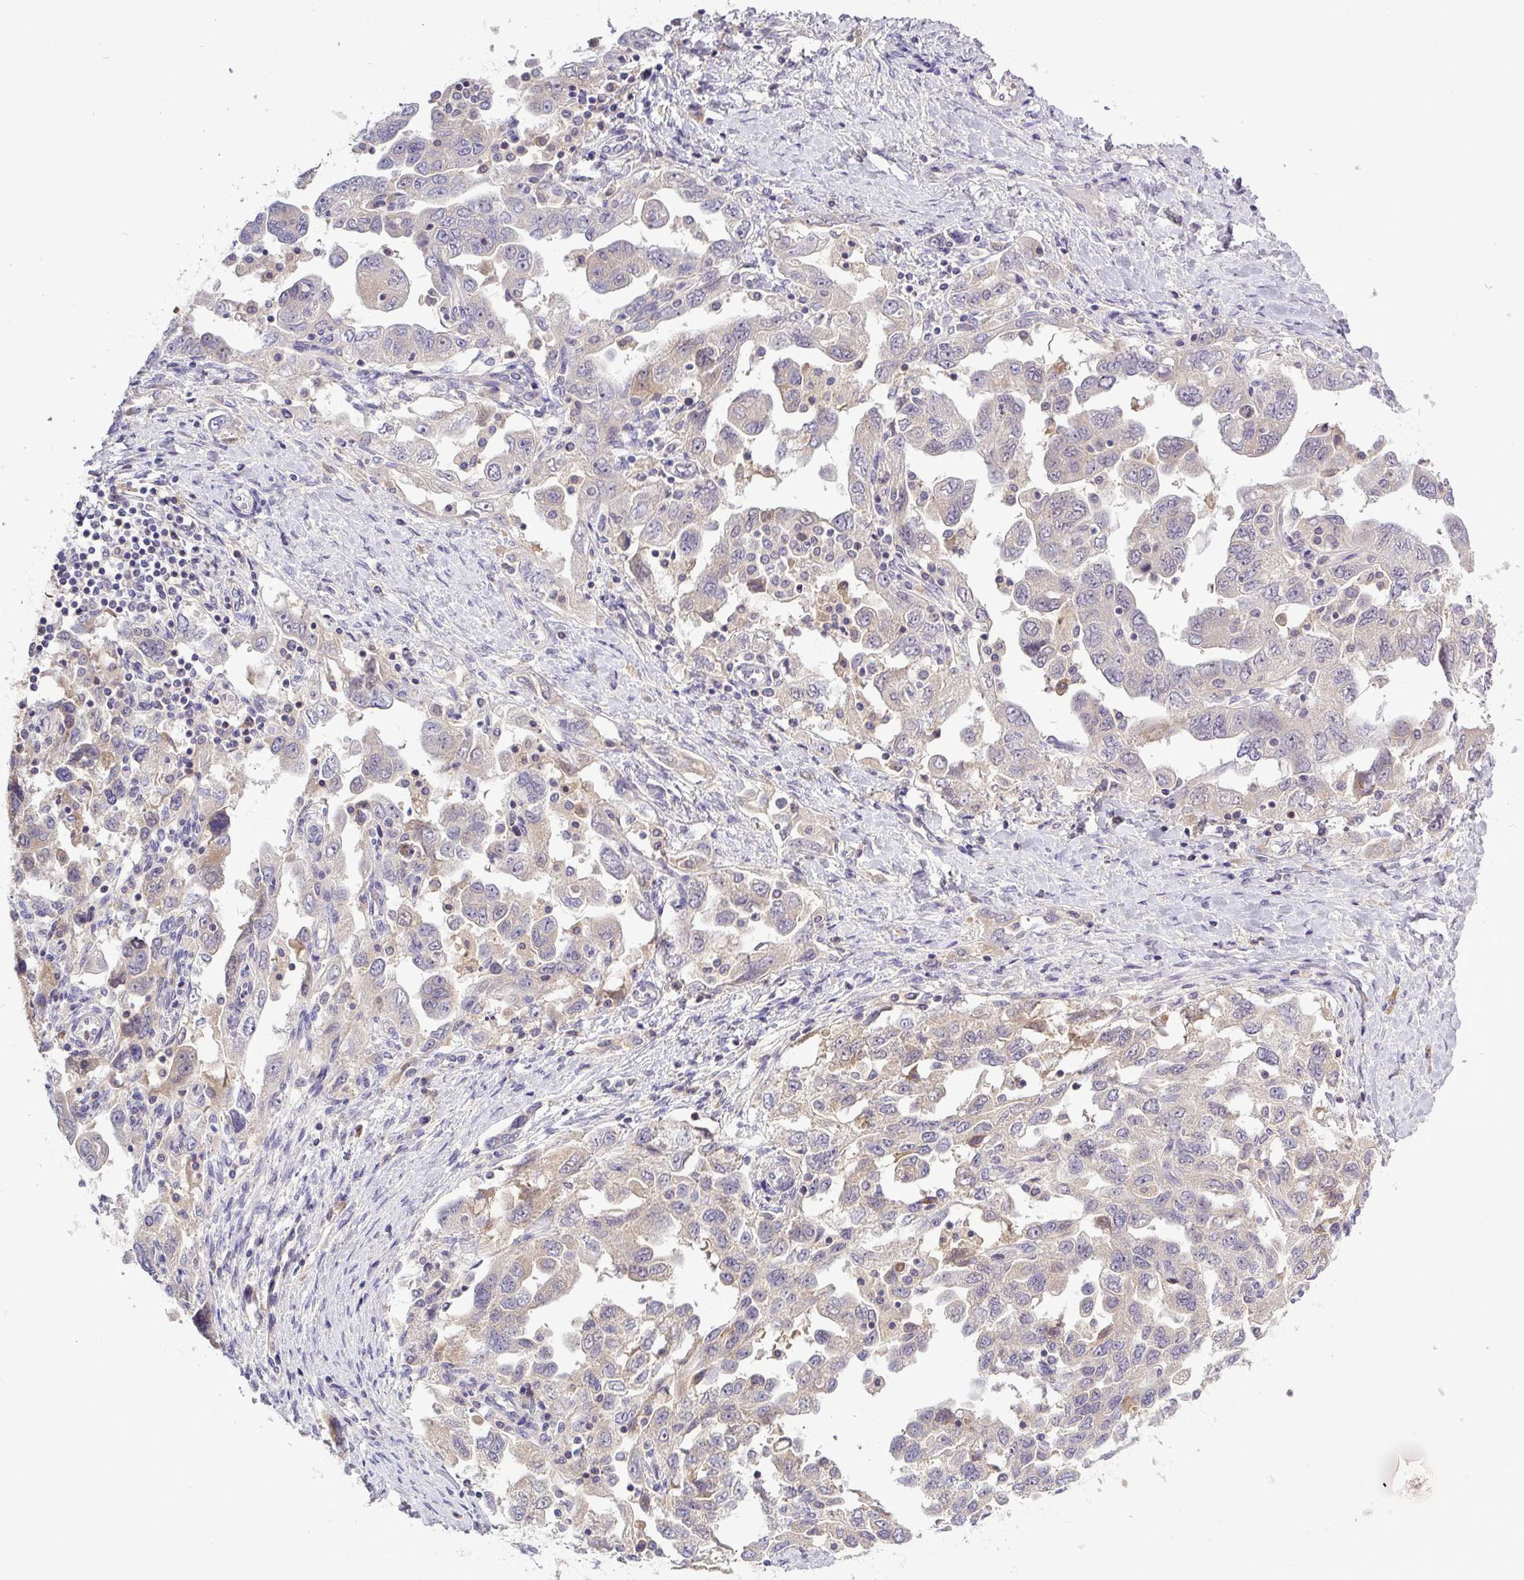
{"staining": {"intensity": "weak", "quantity": "<25%", "location": "cytoplasmic/membranous"}, "tissue": "ovarian cancer", "cell_type": "Tumor cells", "image_type": "cancer", "snomed": [{"axis": "morphology", "description": "Carcinoma, NOS"}, {"axis": "morphology", "description": "Cystadenocarcinoma, serous, NOS"}, {"axis": "topography", "description": "Ovary"}], "caption": "A high-resolution histopathology image shows immunohistochemistry (IHC) staining of serous cystadenocarcinoma (ovarian), which shows no significant staining in tumor cells.", "gene": "TMEM62", "patient": {"sex": "female", "age": 69}}